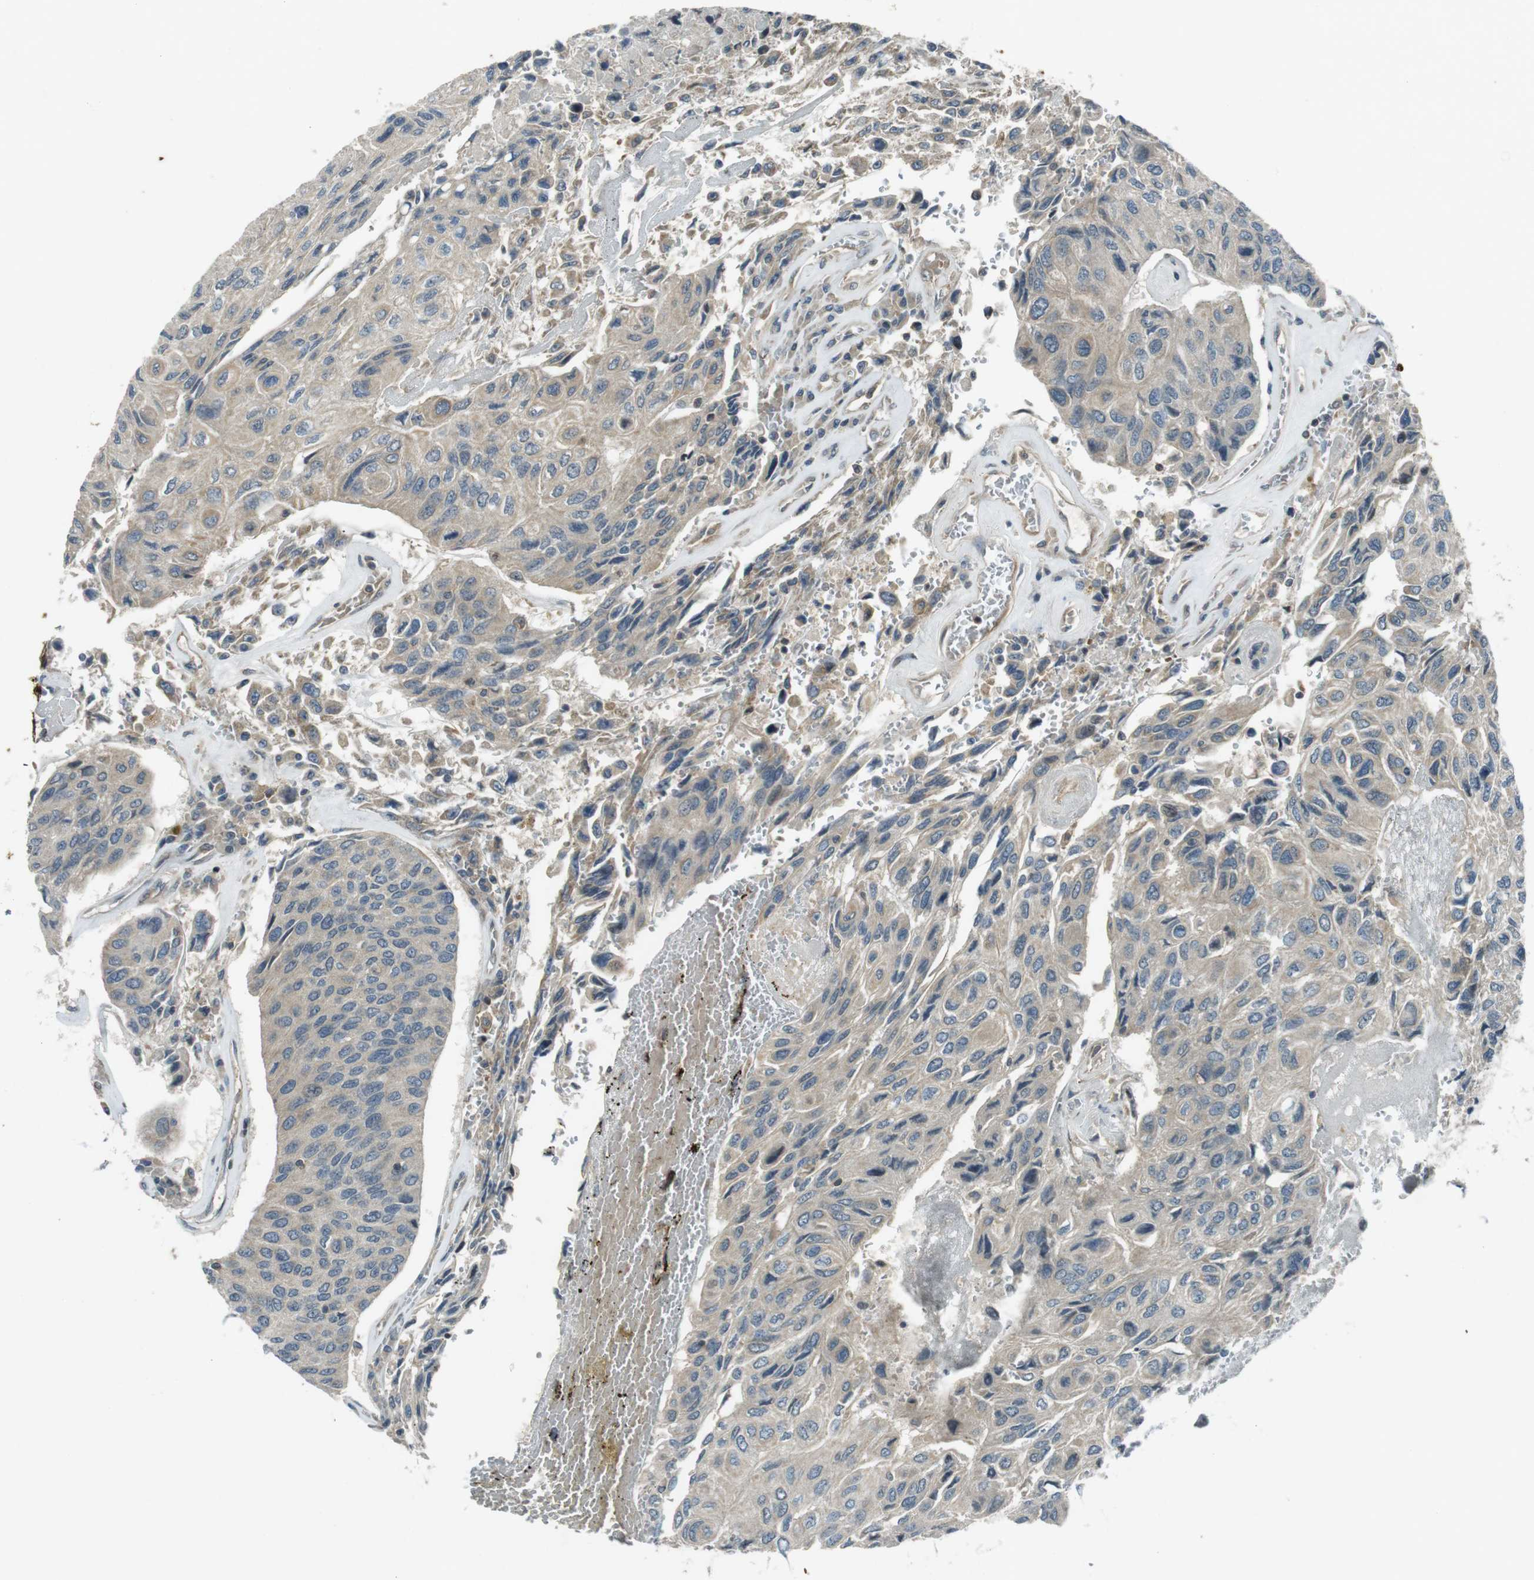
{"staining": {"intensity": "weak", "quantity": "25%-75%", "location": "cytoplasmic/membranous"}, "tissue": "urothelial cancer", "cell_type": "Tumor cells", "image_type": "cancer", "snomed": [{"axis": "morphology", "description": "Urothelial carcinoma, High grade"}, {"axis": "topography", "description": "Urinary bladder"}], "caption": "Protein positivity by immunohistochemistry (IHC) displays weak cytoplasmic/membranous staining in approximately 25%-75% of tumor cells in urothelial cancer. (Brightfield microscopy of DAB IHC at high magnification).", "gene": "ZYX", "patient": {"sex": "female", "age": 85}}